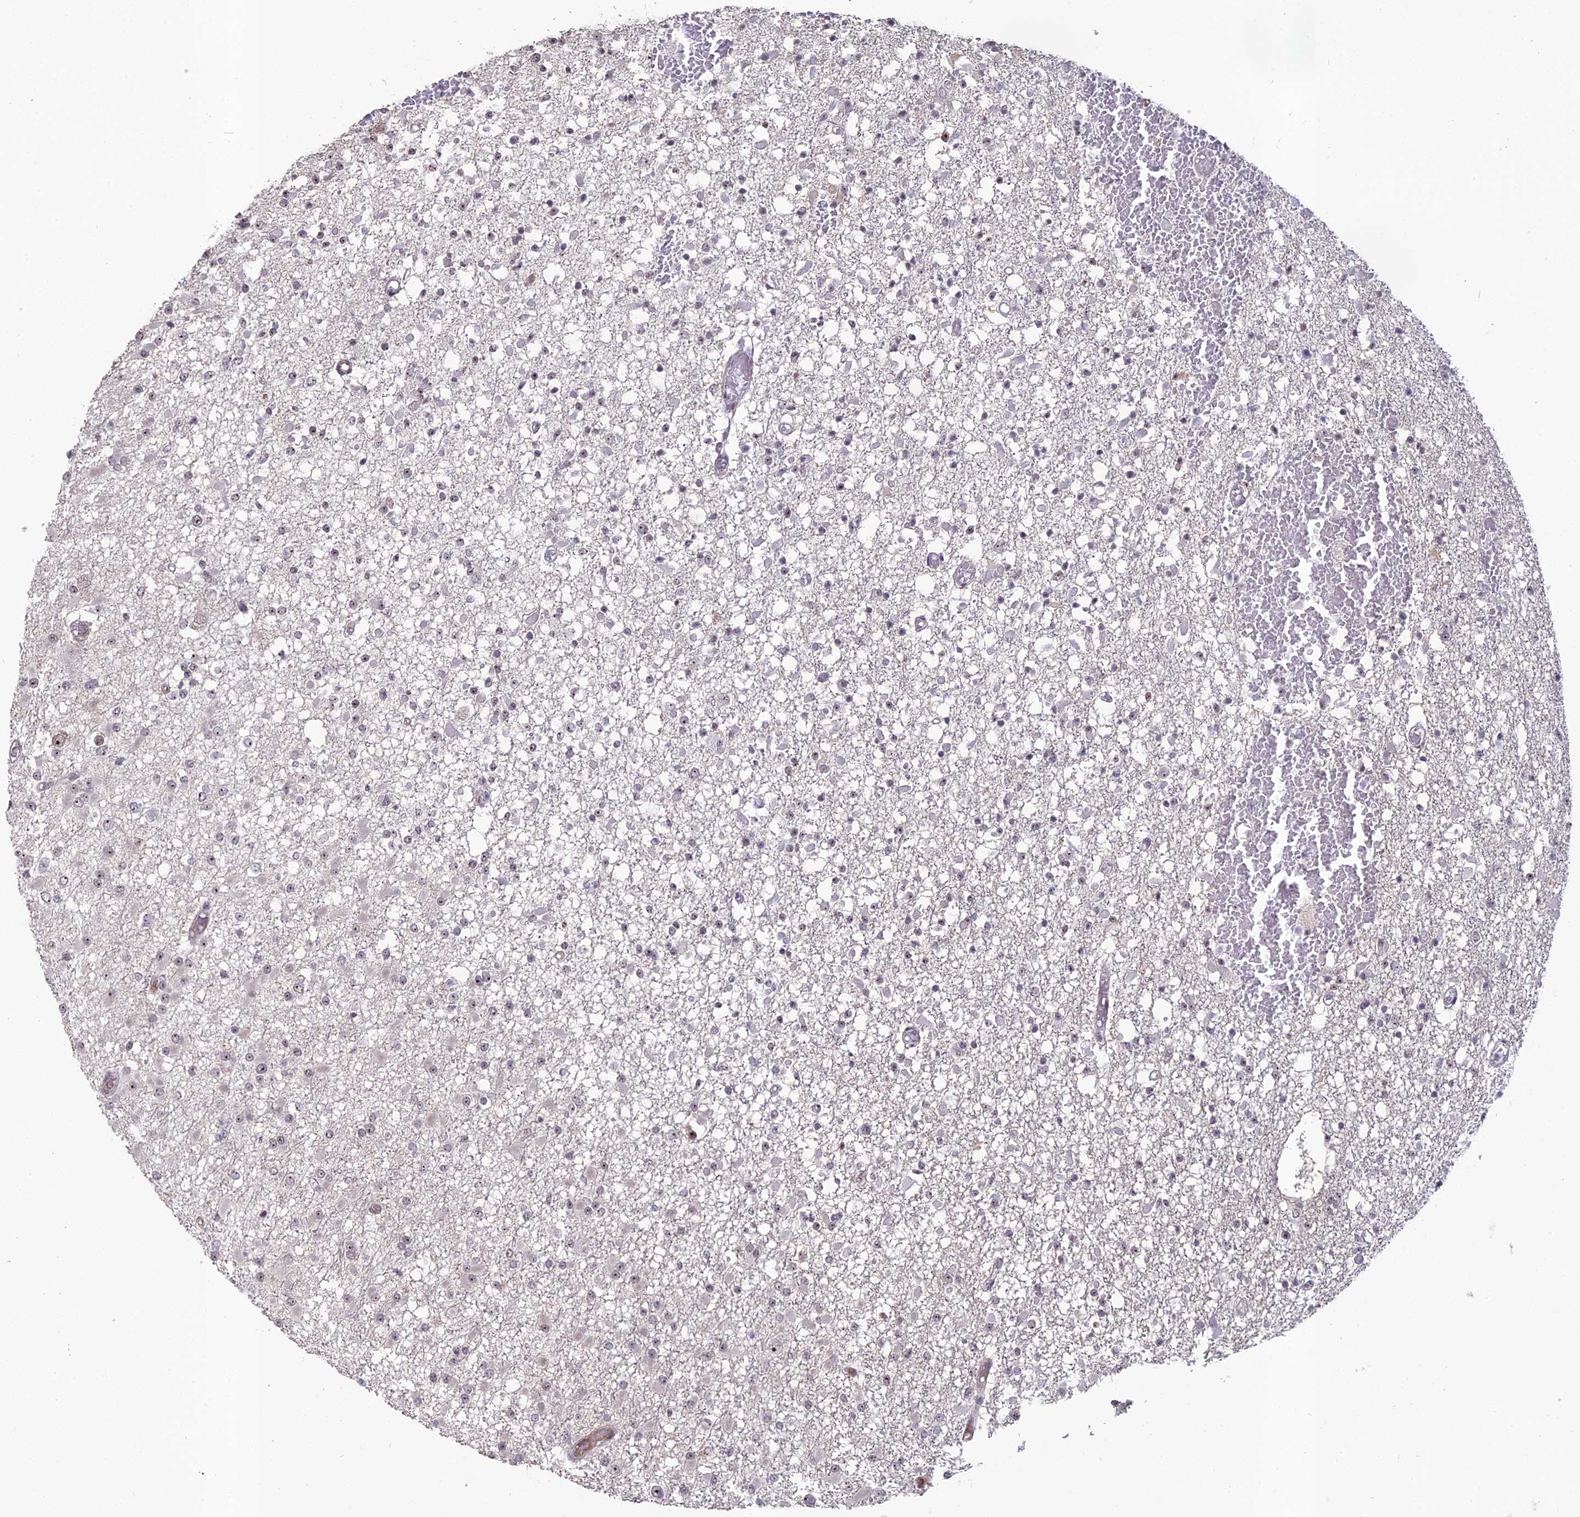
{"staining": {"intensity": "moderate", "quantity": "<25%", "location": "nuclear"}, "tissue": "glioma", "cell_type": "Tumor cells", "image_type": "cancer", "snomed": [{"axis": "morphology", "description": "Glioma, malignant, Low grade"}, {"axis": "topography", "description": "Brain"}], "caption": "IHC staining of glioma, which exhibits low levels of moderate nuclear positivity in approximately <25% of tumor cells indicating moderate nuclear protein positivity. The staining was performed using DAB (brown) for protein detection and nuclei were counterstained in hematoxylin (blue).", "gene": "FAM131A", "patient": {"sex": "female", "age": 22}}